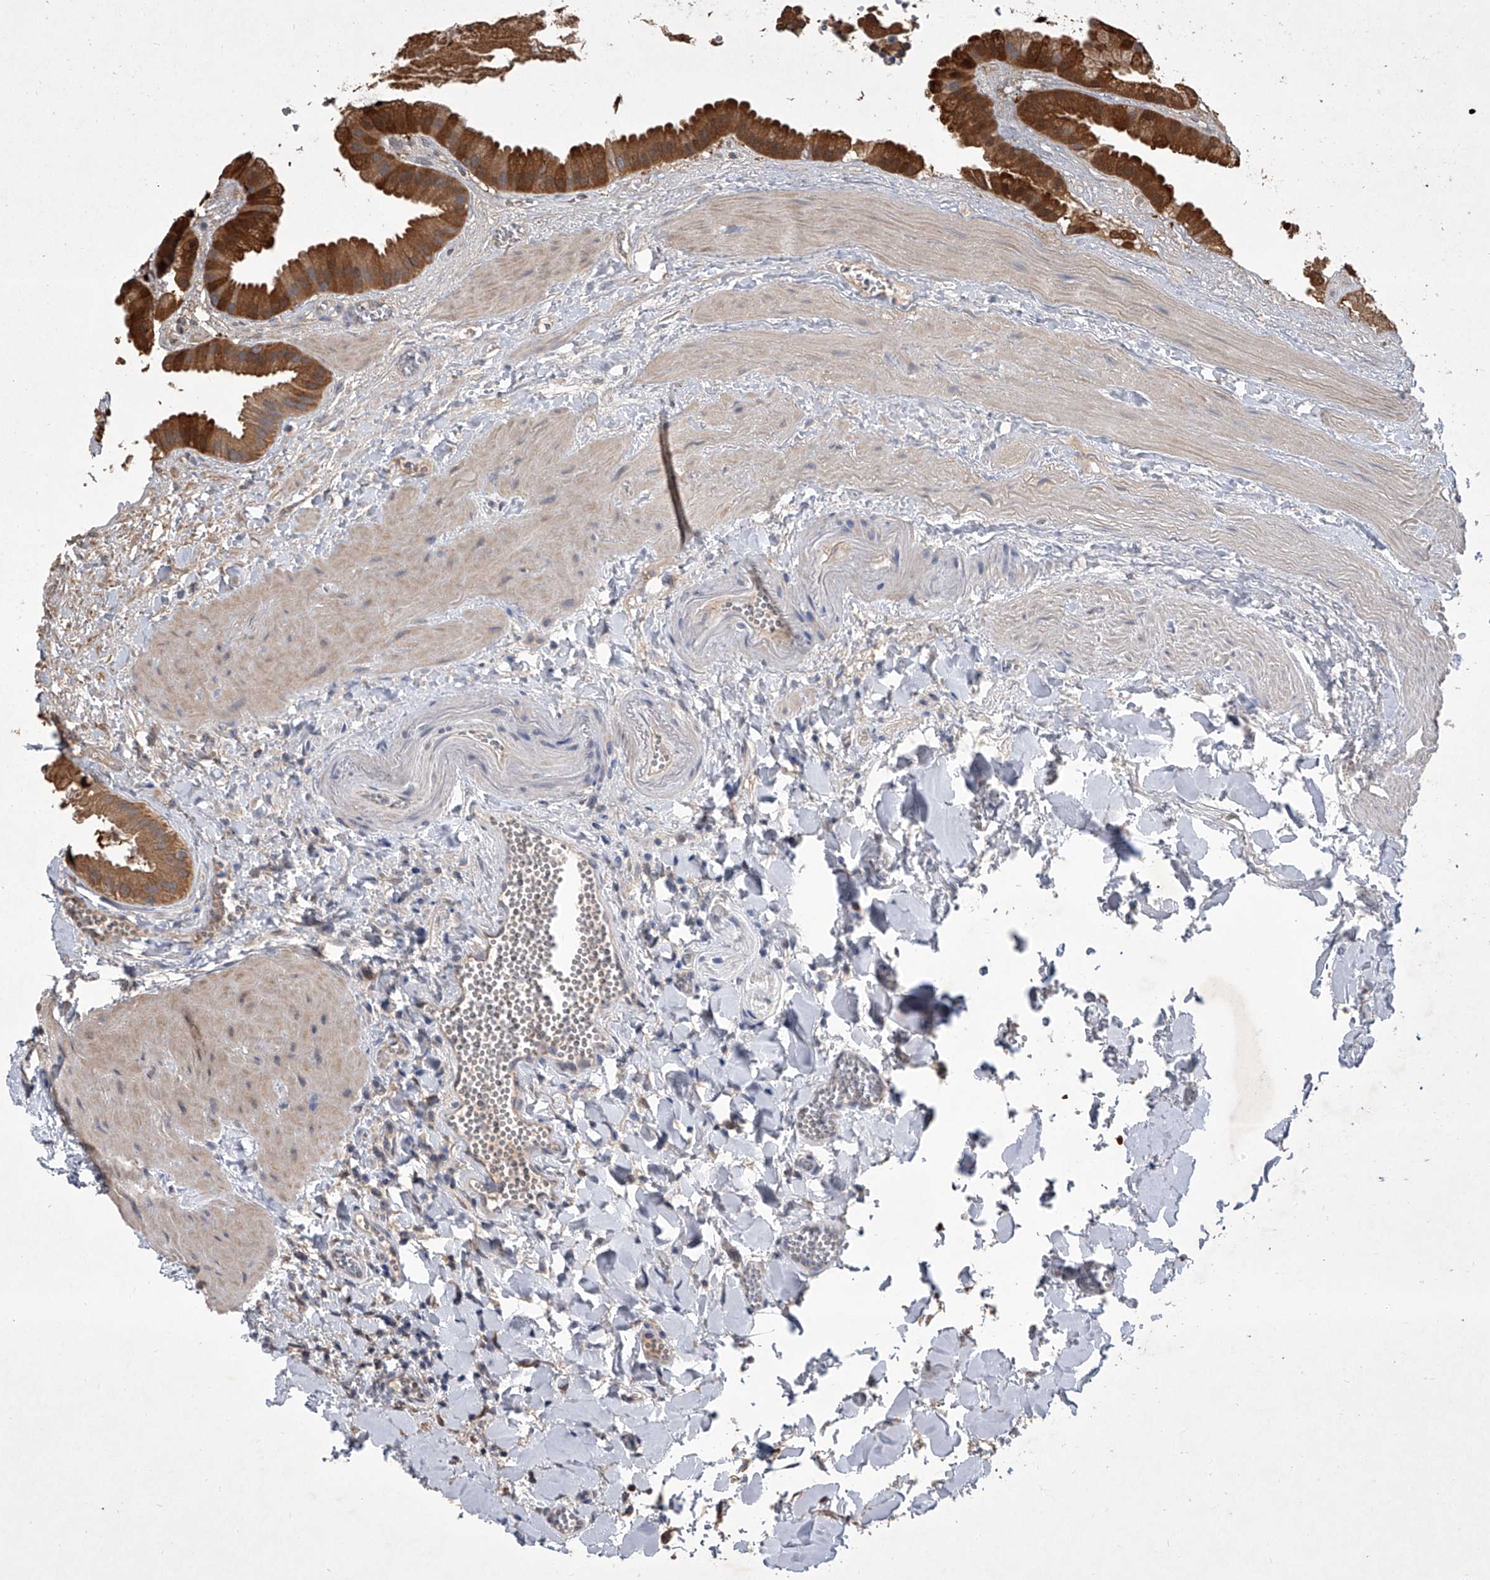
{"staining": {"intensity": "strong", "quantity": ">75%", "location": "cytoplasmic/membranous"}, "tissue": "gallbladder", "cell_type": "Glandular cells", "image_type": "normal", "snomed": [{"axis": "morphology", "description": "Normal tissue, NOS"}, {"axis": "topography", "description": "Gallbladder"}], "caption": "A brown stain shows strong cytoplasmic/membranous expression of a protein in glandular cells of normal human gallbladder.", "gene": "BHLHE23", "patient": {"sex": "male", "age": 55}}